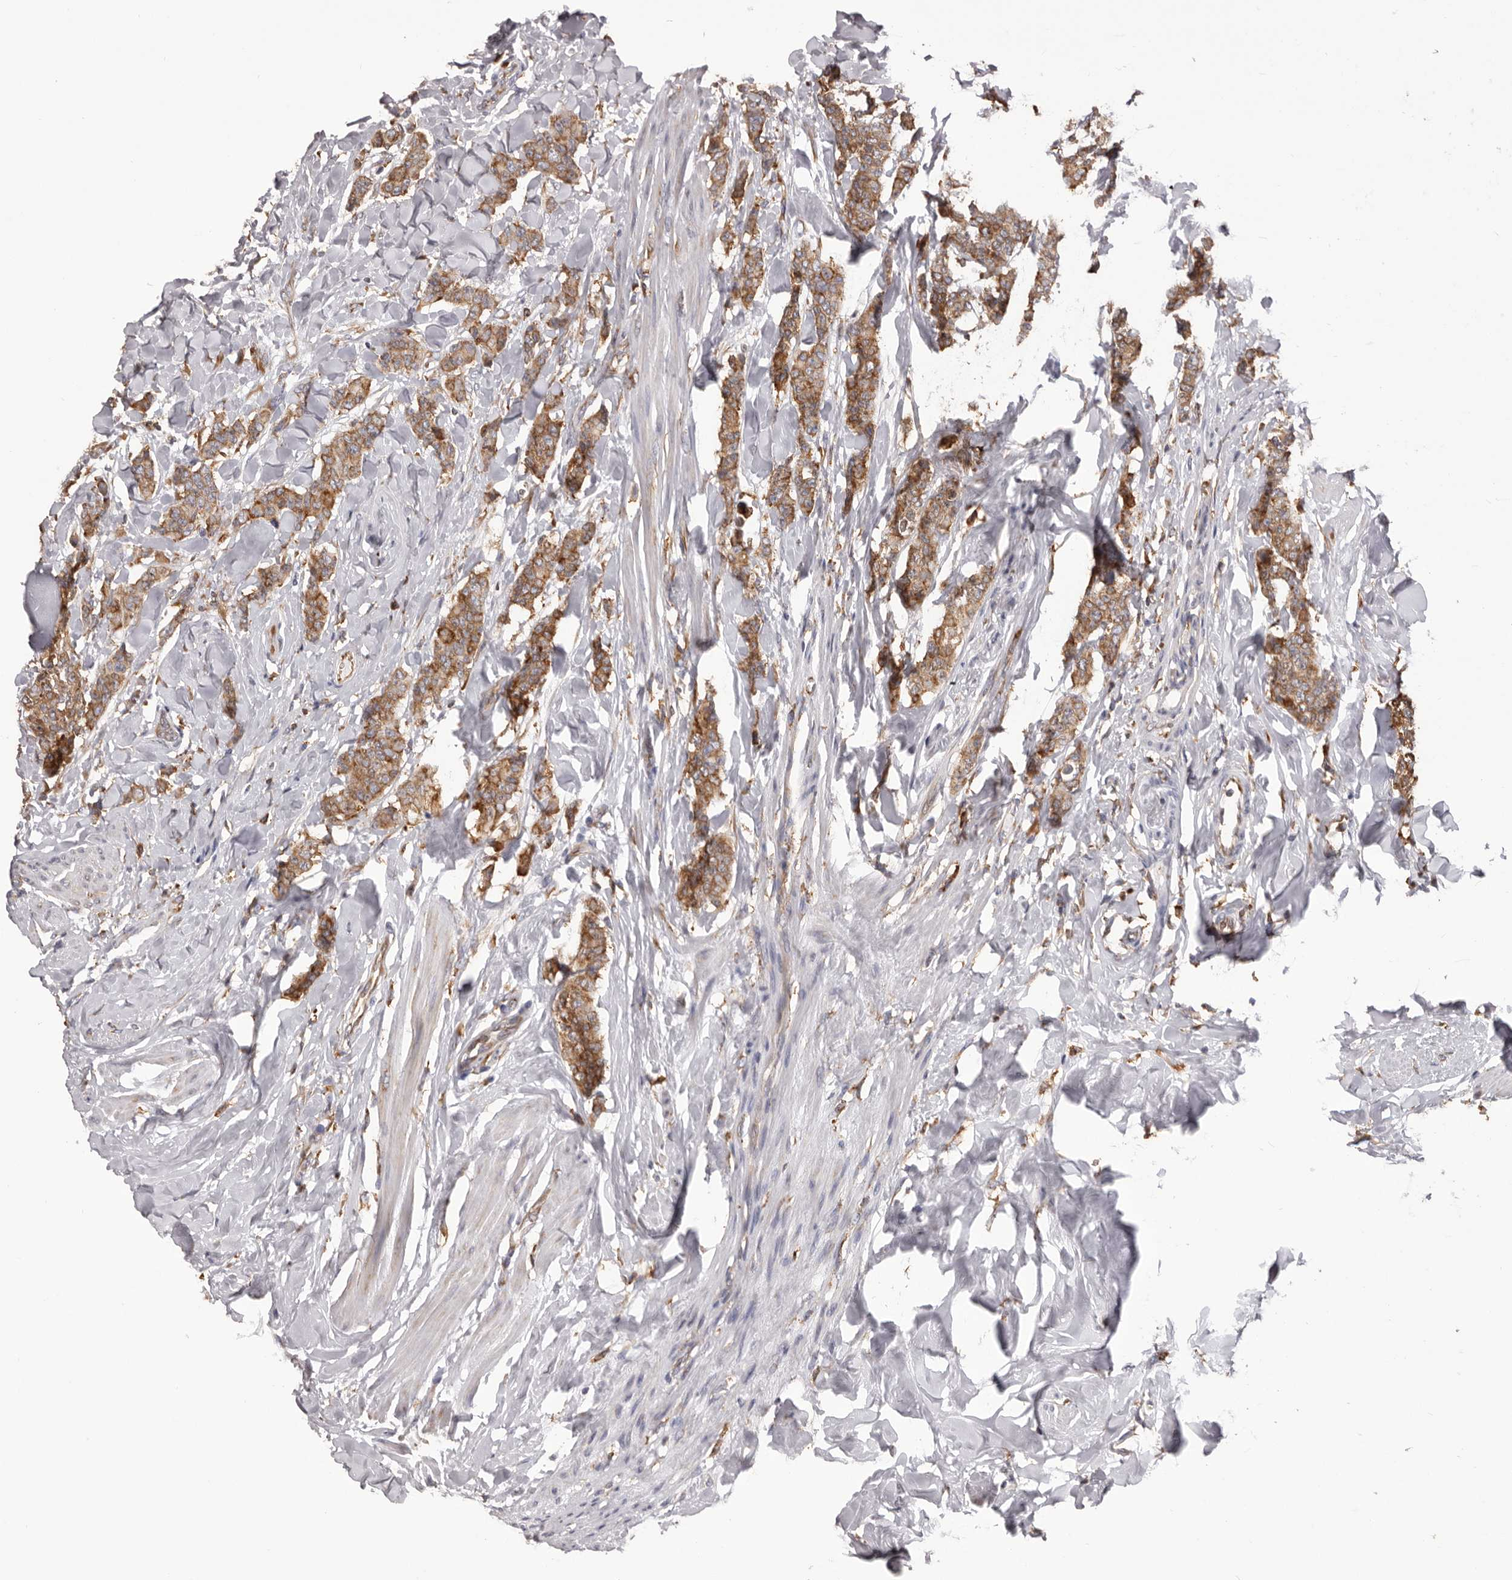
{"staining": {"intensity": "moderate", "quantity": ">75%", "location": "cytoplasmic/membranous"}, "tissue": "breast cancer", "cell_type": "Tumor cells", "image_type": "cancer", "snomed": [{"axis": "morphology", "description": "Duct carcinoma"}, {"axis": "topography", "description": "Breast"}], "caption": "Human breast cancer stained with a protein marker demonstrates moderate staining in tumor cells.", "gene": "QRSL1", "patient": {"sex": "female", "age": 40}}